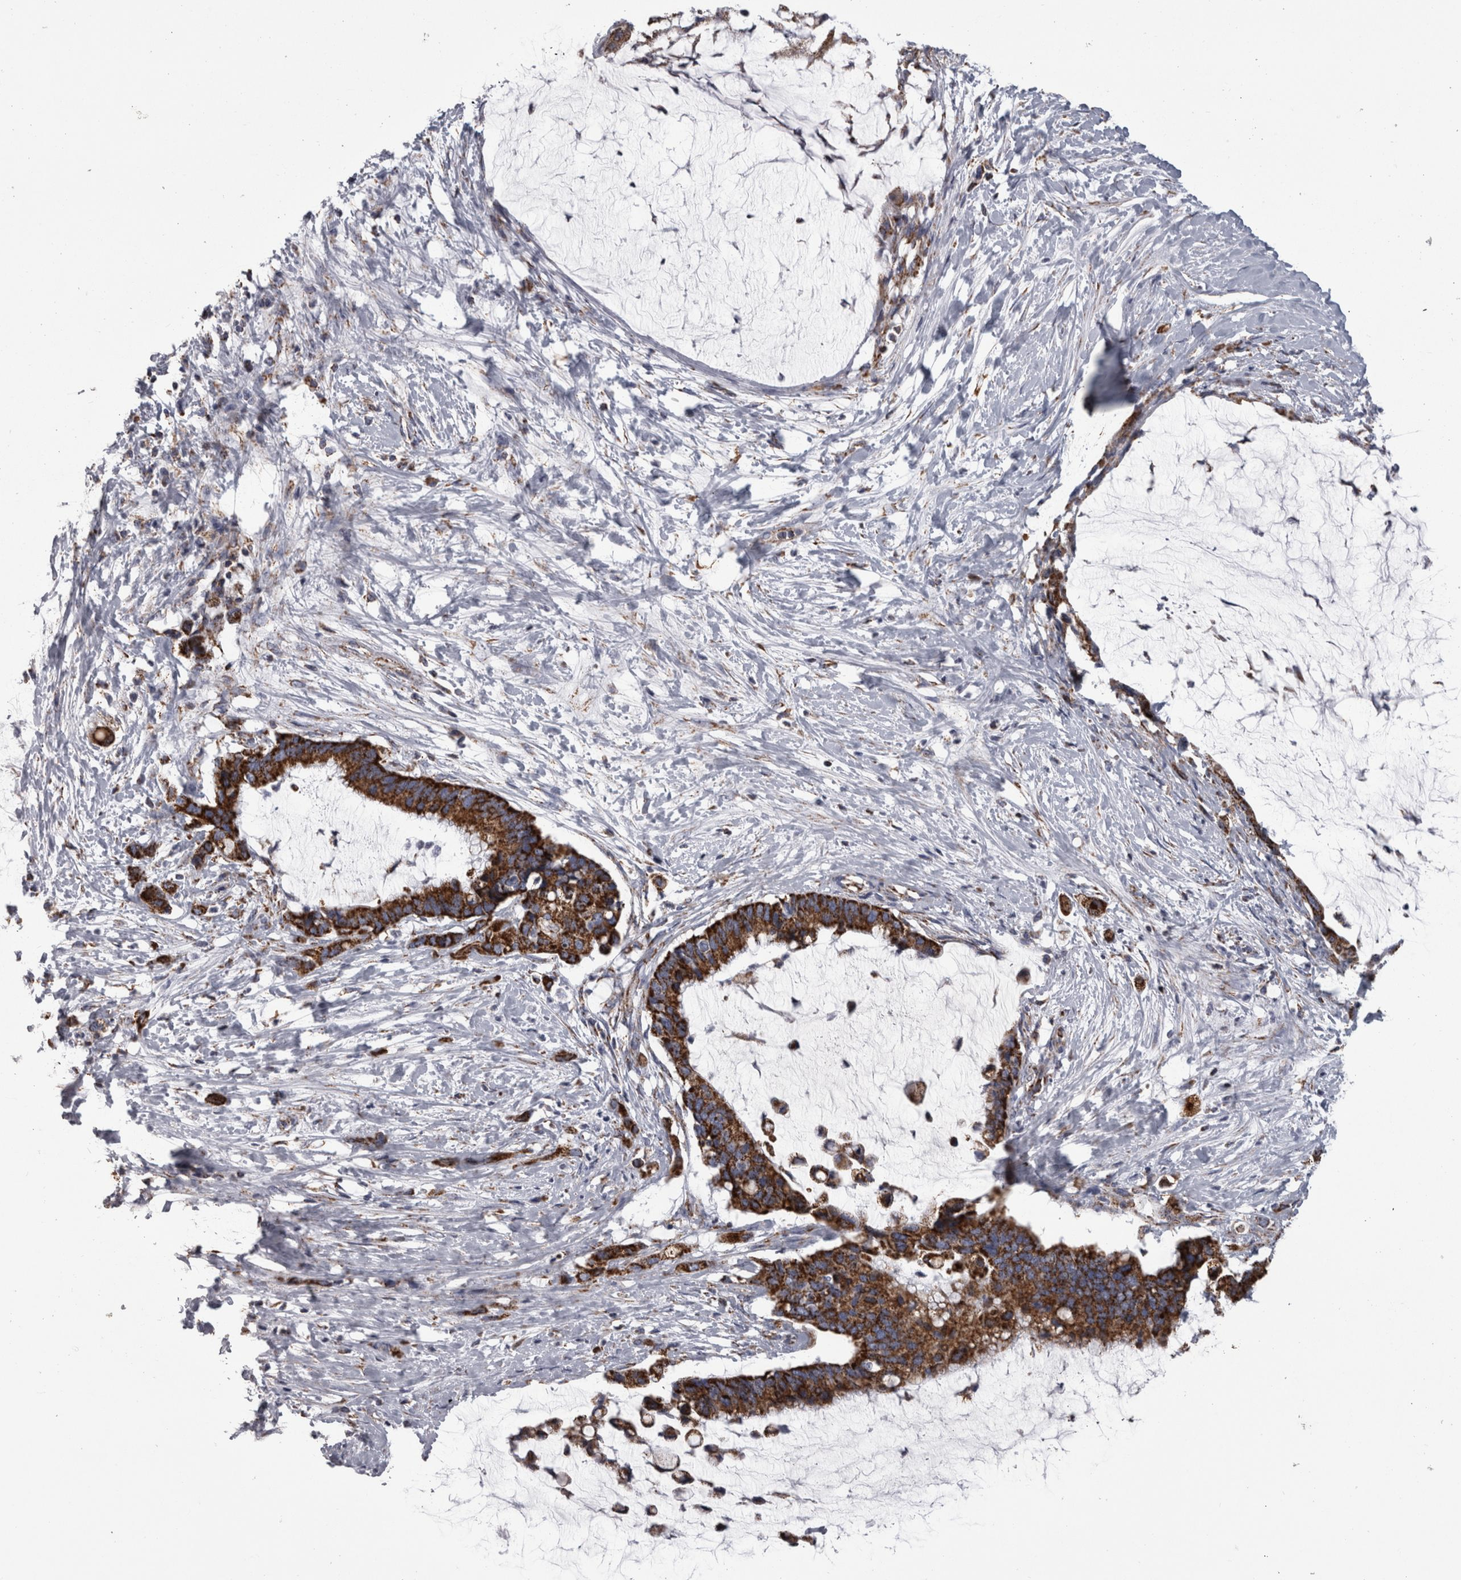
{"staining": {"intensity": "strong", "quantity": ">75%", "location": "cytoplasmic/membranous"}, "tissue": "pancreatic cancer", "cell_type": "Tumor cells", "image_type": "cancer", "snomed": [{"axis": "morphology", "description": "Adenocarcinoma, NOS"}, {"axis": "topography", "description": "Pancreas"}], "caption": "Immunohistochemical staining of pancreatic cancer (adenocarcinoma) displays high levels of strong cytoplasmic/membranous protein expression in about >75% of tumor cells.", "gene": "MDH2", "patient": {"sex": "male", "age": 41}}